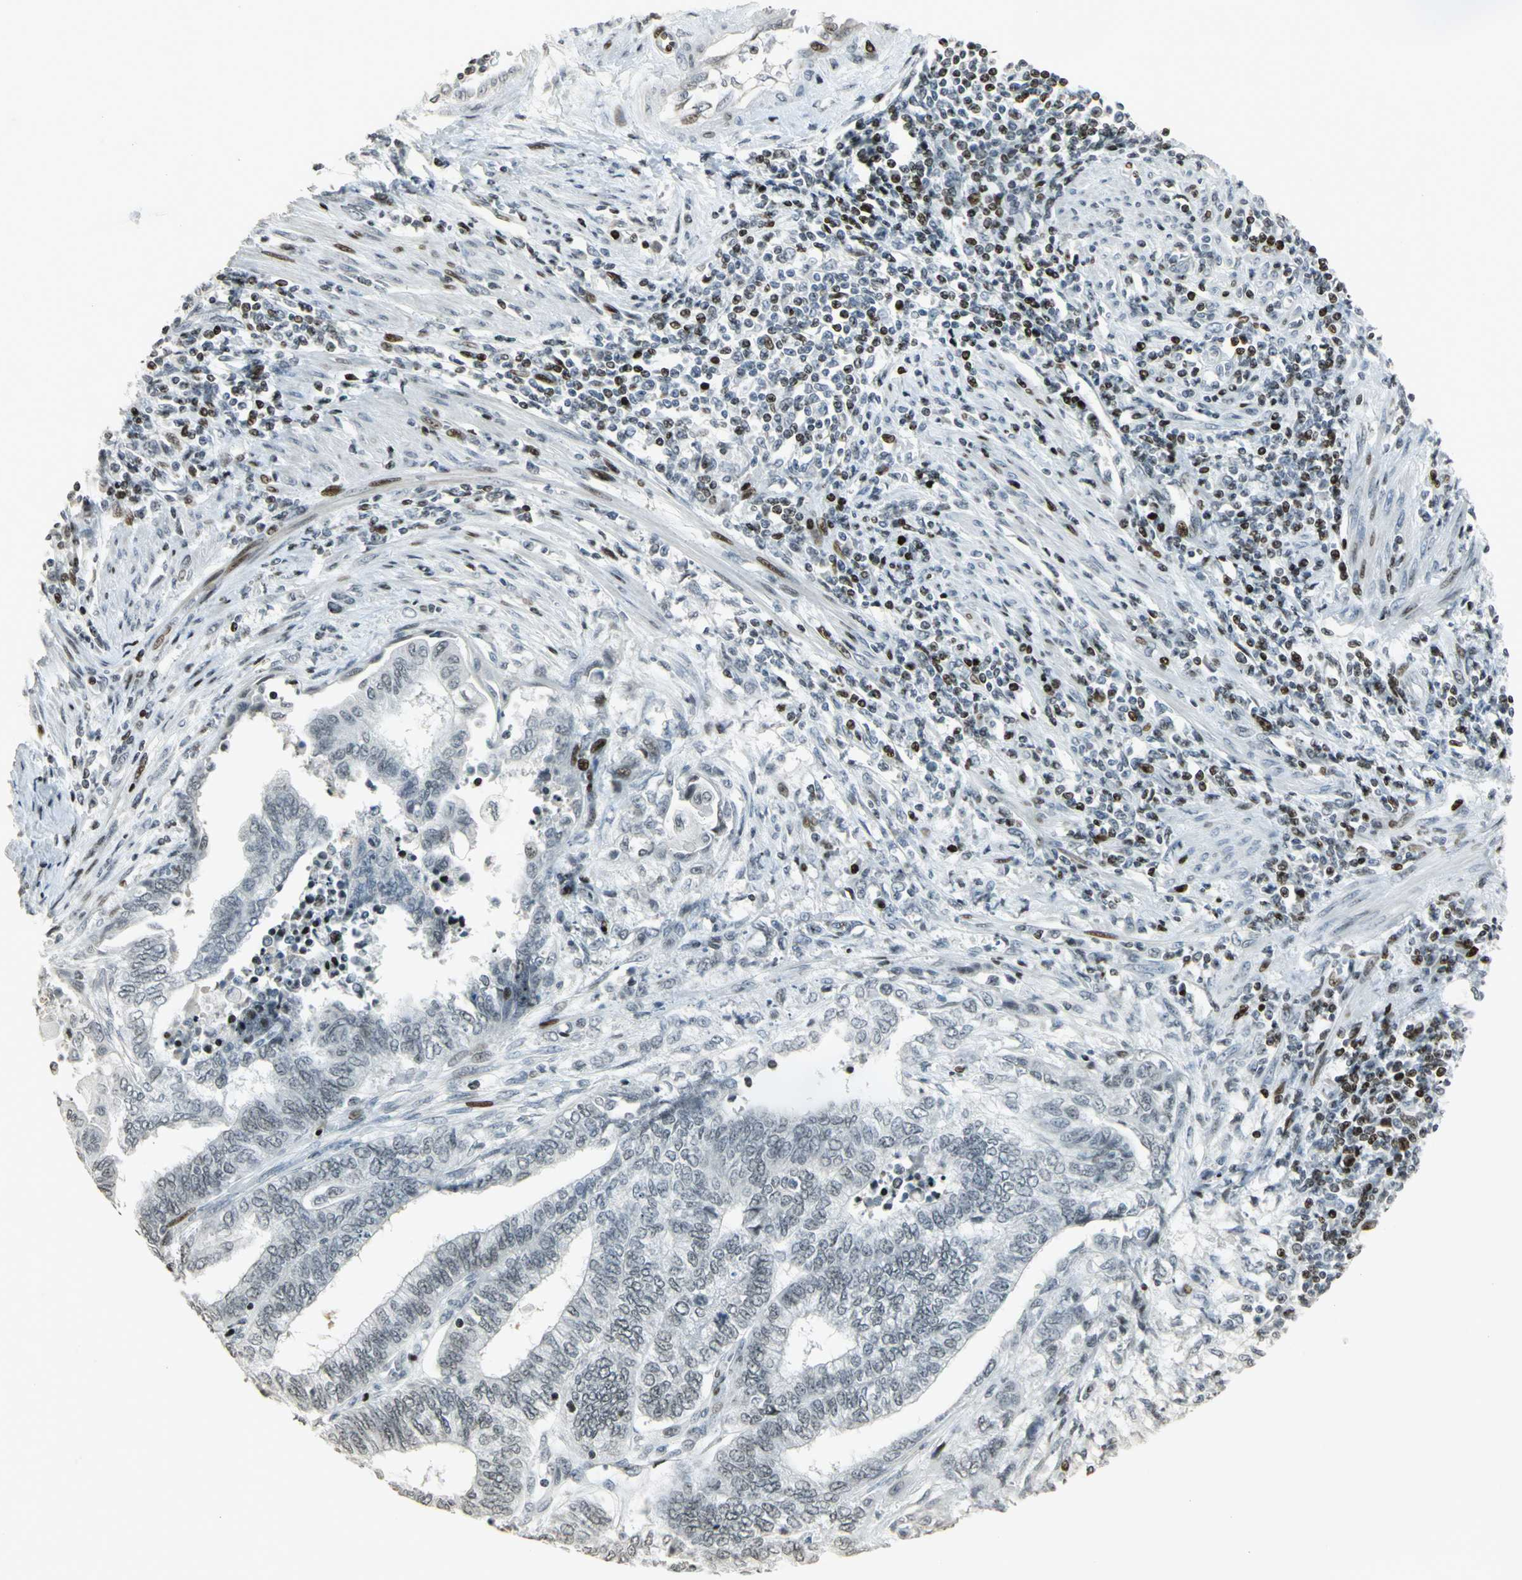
{"staining": {"intensity": "negative", "quantity": "none", "location": "none"}, "tissue": "endometrial cancer", "cell_type": "Tumor cells", "image_type": "cancer", "snomed": [{"axis": "morphology", "description": "Adenocarcinoma, NOS"}, {"axis": "topography", "description": "Uterus"}, {"axis": "topography", "description": "Endometrium"}], "caption": "Endometrial adenocarcinoma was stained to show a protein in brown. There is no significant positivity in tumor cells.", "gene": "KDM1A", "patient": {"sex": "female", "age": 70}}